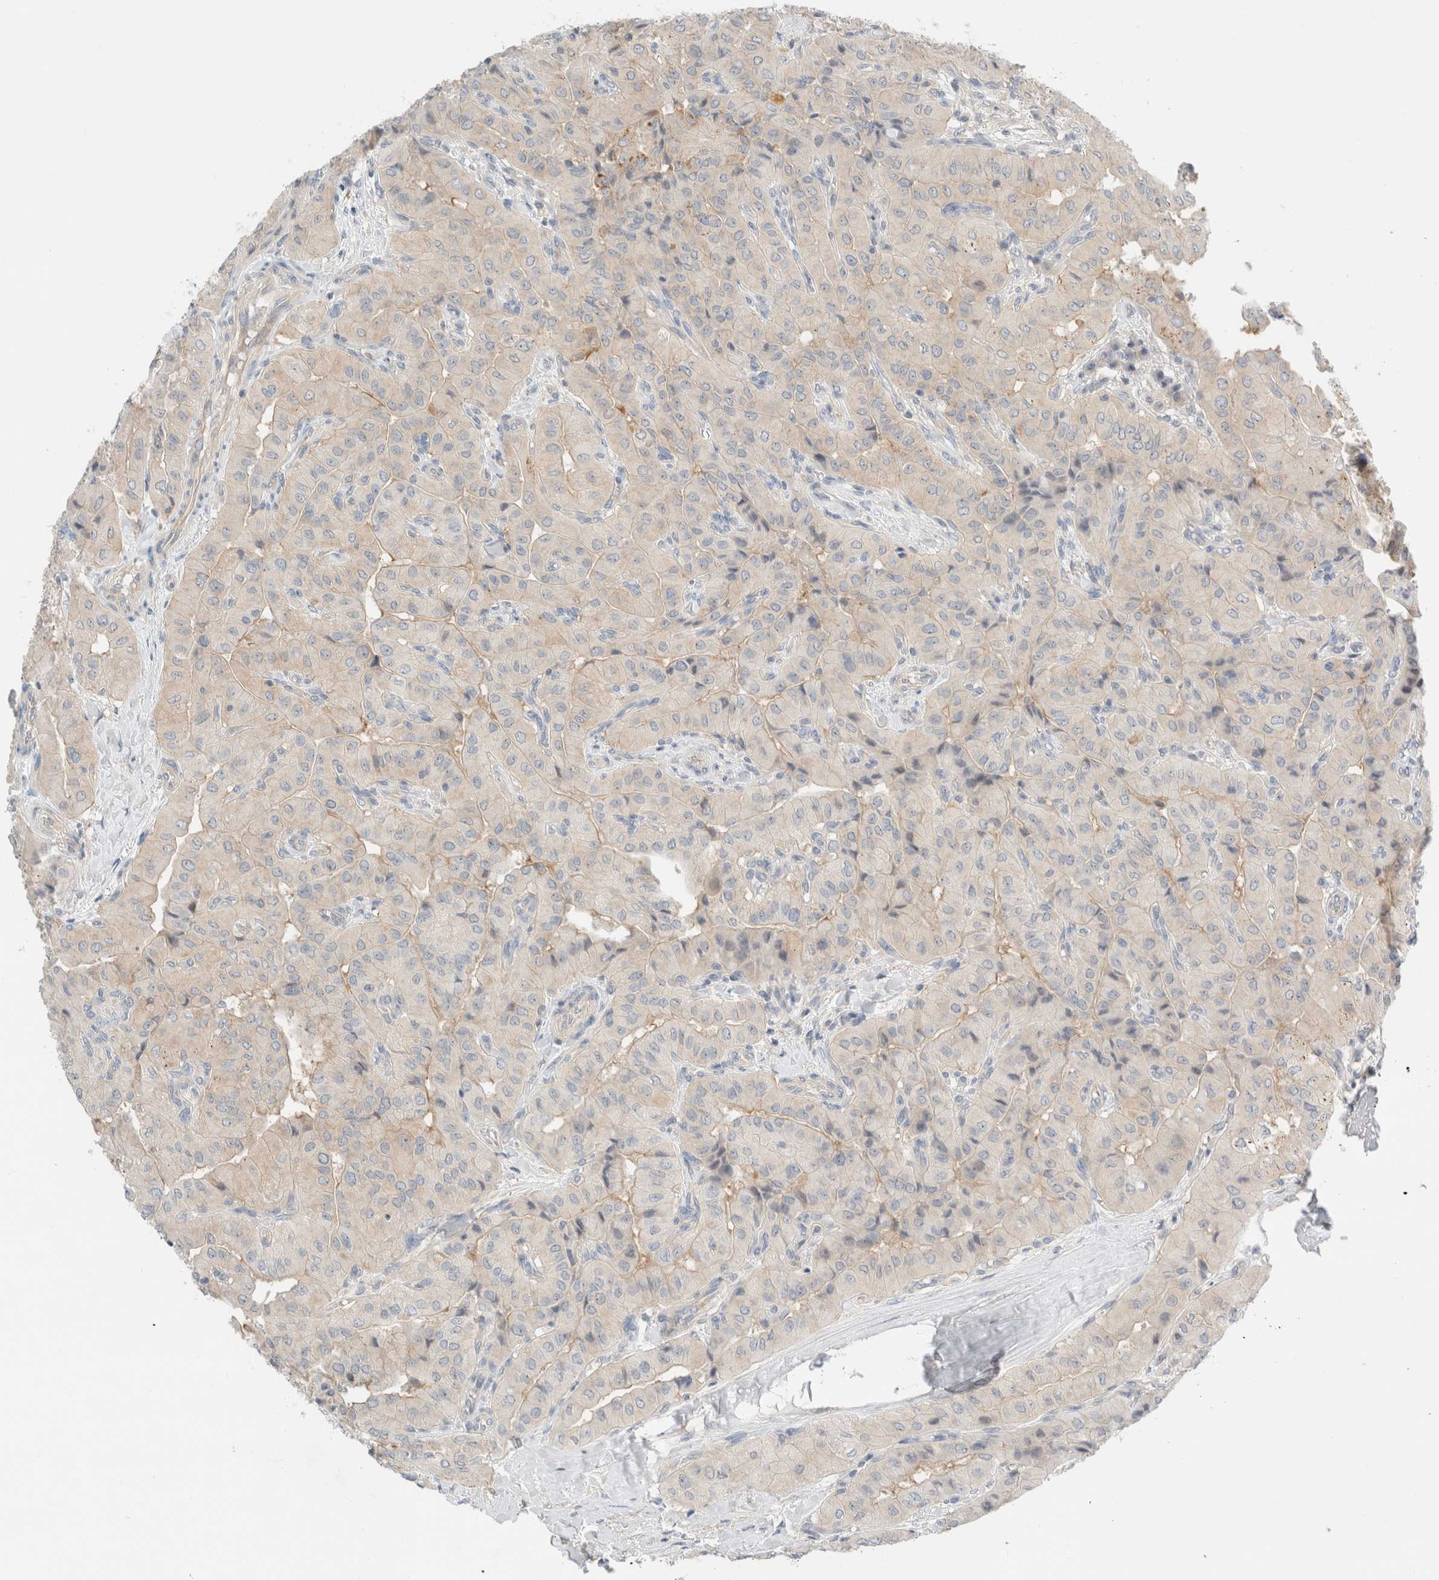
{"staining": {"intensity": "weak", "quantity": "<25%", "location": "cytoplasmic/membranous"}, "tissue": "thyroid cancer", "cell_type": "Tumor cells", "image_type": "cancer", "snomed": [{"axis": "morphology", "description": "Papillary adenocarcinoma, NOS"}, {"axis": "topography", "description": "Thyroid gland"}], "caption": "The histopathology image displays no staining of tumor cells in thyroid cancer. The staining was performed using DAB (3,3'-diaminobenzidine) to visualize the protein expression in brown, while the nuclei were stained in blue with hematoxylin (Magnification: 20x).", "gene": "SDR16C5", "patient": {"sex": "female", "age": 59}}